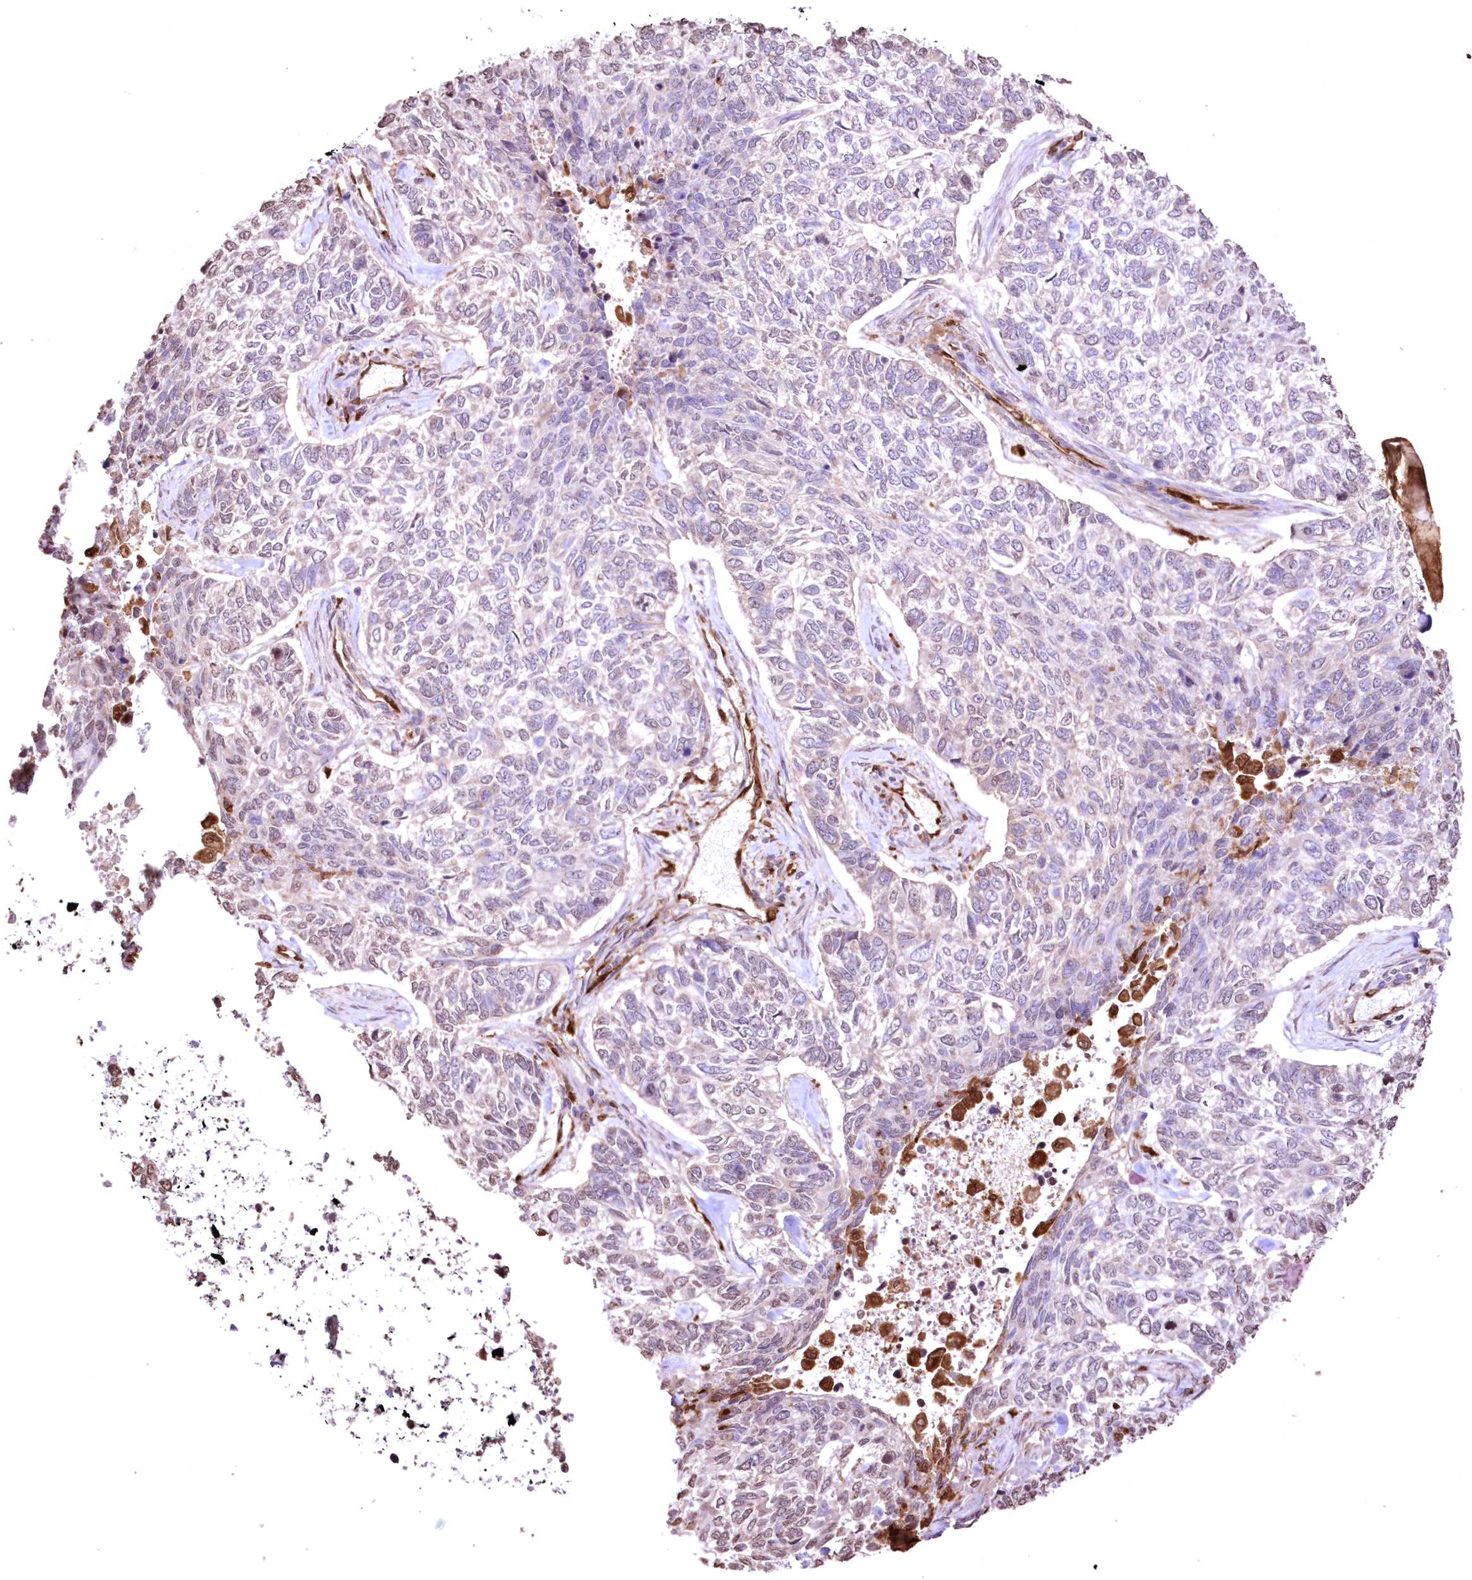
{"staining": {"intensity": "negative", "quantity": "none", "location": "none"}, "tissue": "skin cancer", "cell_type": "Tumor cells", "image_type": "cancer", "snomed": [{"axis": "morphology", "description": "Basal cell carcinoma"}, {"axis": "topography", "description": "Skin"}], "caption": "DAB immunohistochemical staining of basal cell carcinoma (skin) displays no significant positivity in tumor cells.", "gene": "FCHO2", "patient": {"sex": "female", "age": 65}}